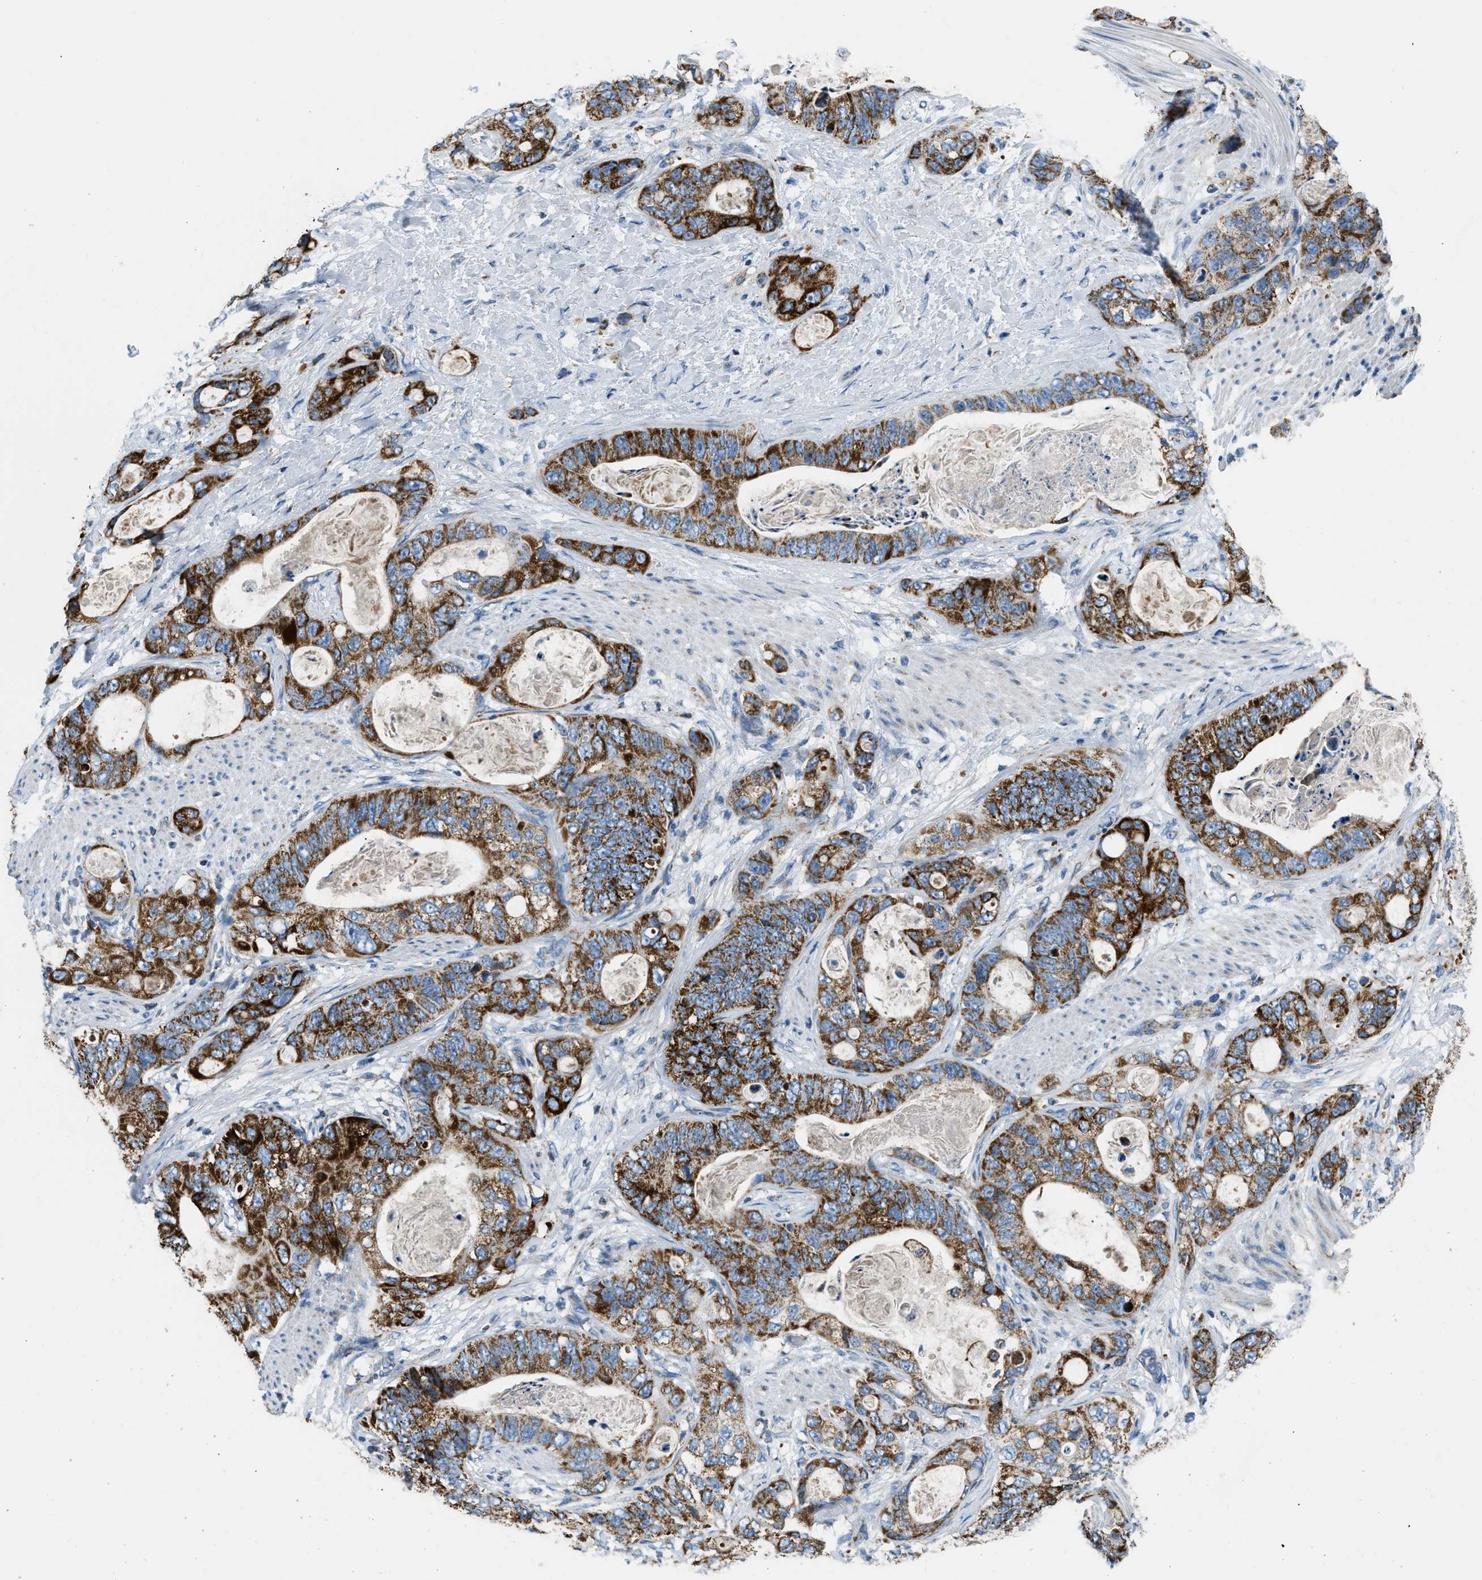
{"staining": {"intensity": "strong", "quantity": ">75%", "location": "cytoplasmic/membranous"}, "tissue": "stomach cancer", "cell_type": "Tumor cells", "image_type": "cancer", "snomed": [{"axis": "morphology", "description": "Normal tissue, NOS"}, {"axis": "morphology", "description": "Adenocarcinoma, NOS"}, {"axis": "topography", "description": "Stomach"}], "caption": "A photomicrograph of human stomach cancer stained for a protein demonstrates strong cytoplasmic/membranous brown staining in tumor cells.", "gene": "ACADVL", "patient": {"sex": "female", "age": 89}}